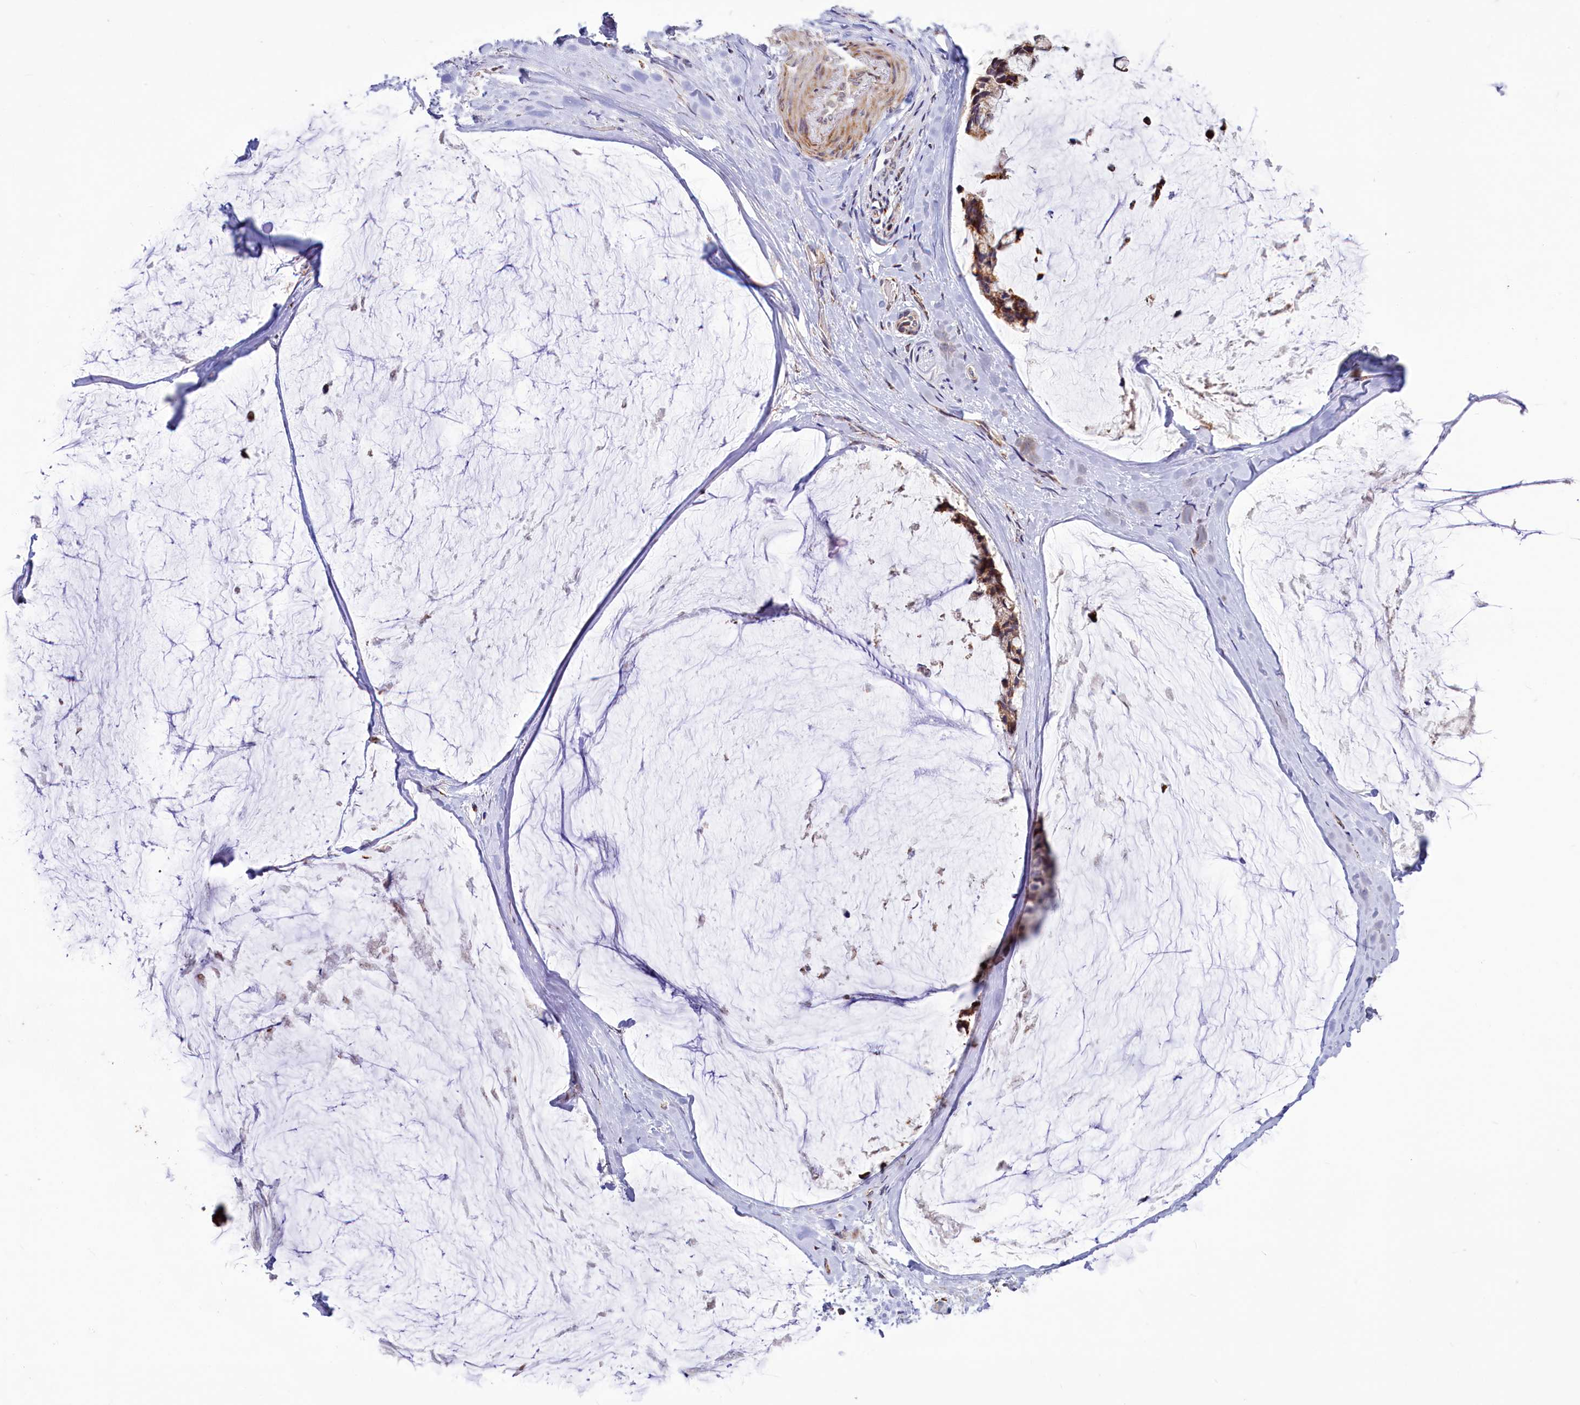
{"staining": {"intensity": "moderate", "quantity": ">75%", "location": "cytoplasmic/membranous"}, "tissue": "ovarian cancer", "cell_type": "Tumor cells", "image_type": "cancer", "snomed": [{"axis": "morphology", "description": "Cystadenocarcinoma, mucinous, NOS"}, {"axis": "topography", "description": "Ovary"}], "caption": "High-power microscopy captured an IHC image of ovarian cancer, revealing moderate cytoplasmic/membranous expression in about >75% of tumor cells.", "gene": "DYNC2H1", "patient": {"sex": "female", "age": 39}}